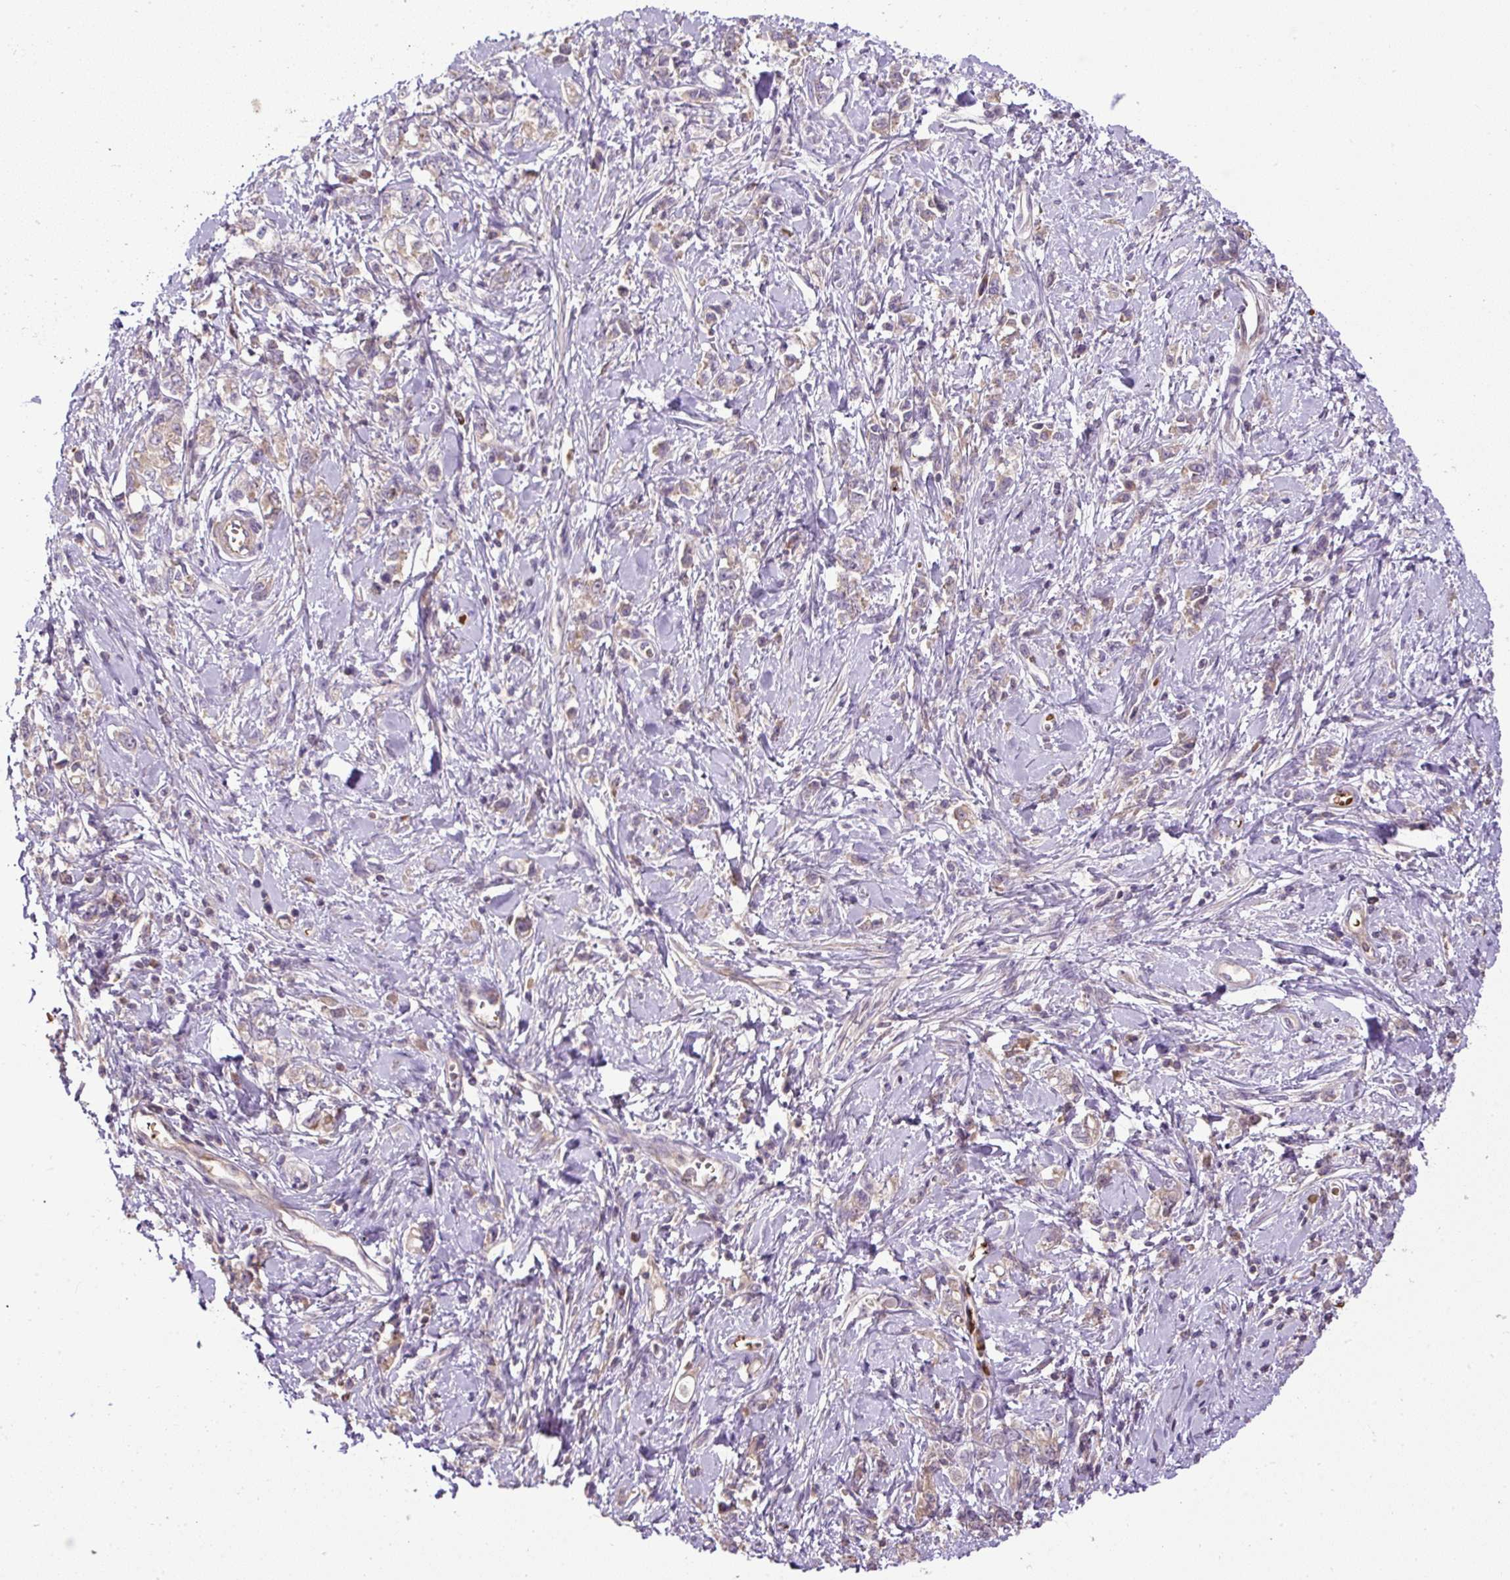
{"staining": {"intensity": "negative", "quantity": "none", "location": "none"}, "tissue": "stomach cancer", "cell_type": "Tumor cells", "image_type": "cancer", "snomed": [{"axis": "morphology", "description": "Adenocarcinoma, NOS"}, {"axis": "topography", "description": "Stomach"}], "caption": "A histopathology image of human adenocarcinoma (stomach) is negative for staining in tumor cells. (DAB (3,3'-diaminobenzidine) immunohistochemistry with hematoxylin counter stain).", "gene": "CXCL13", "patient": {"sex": "female", "age": 76}}